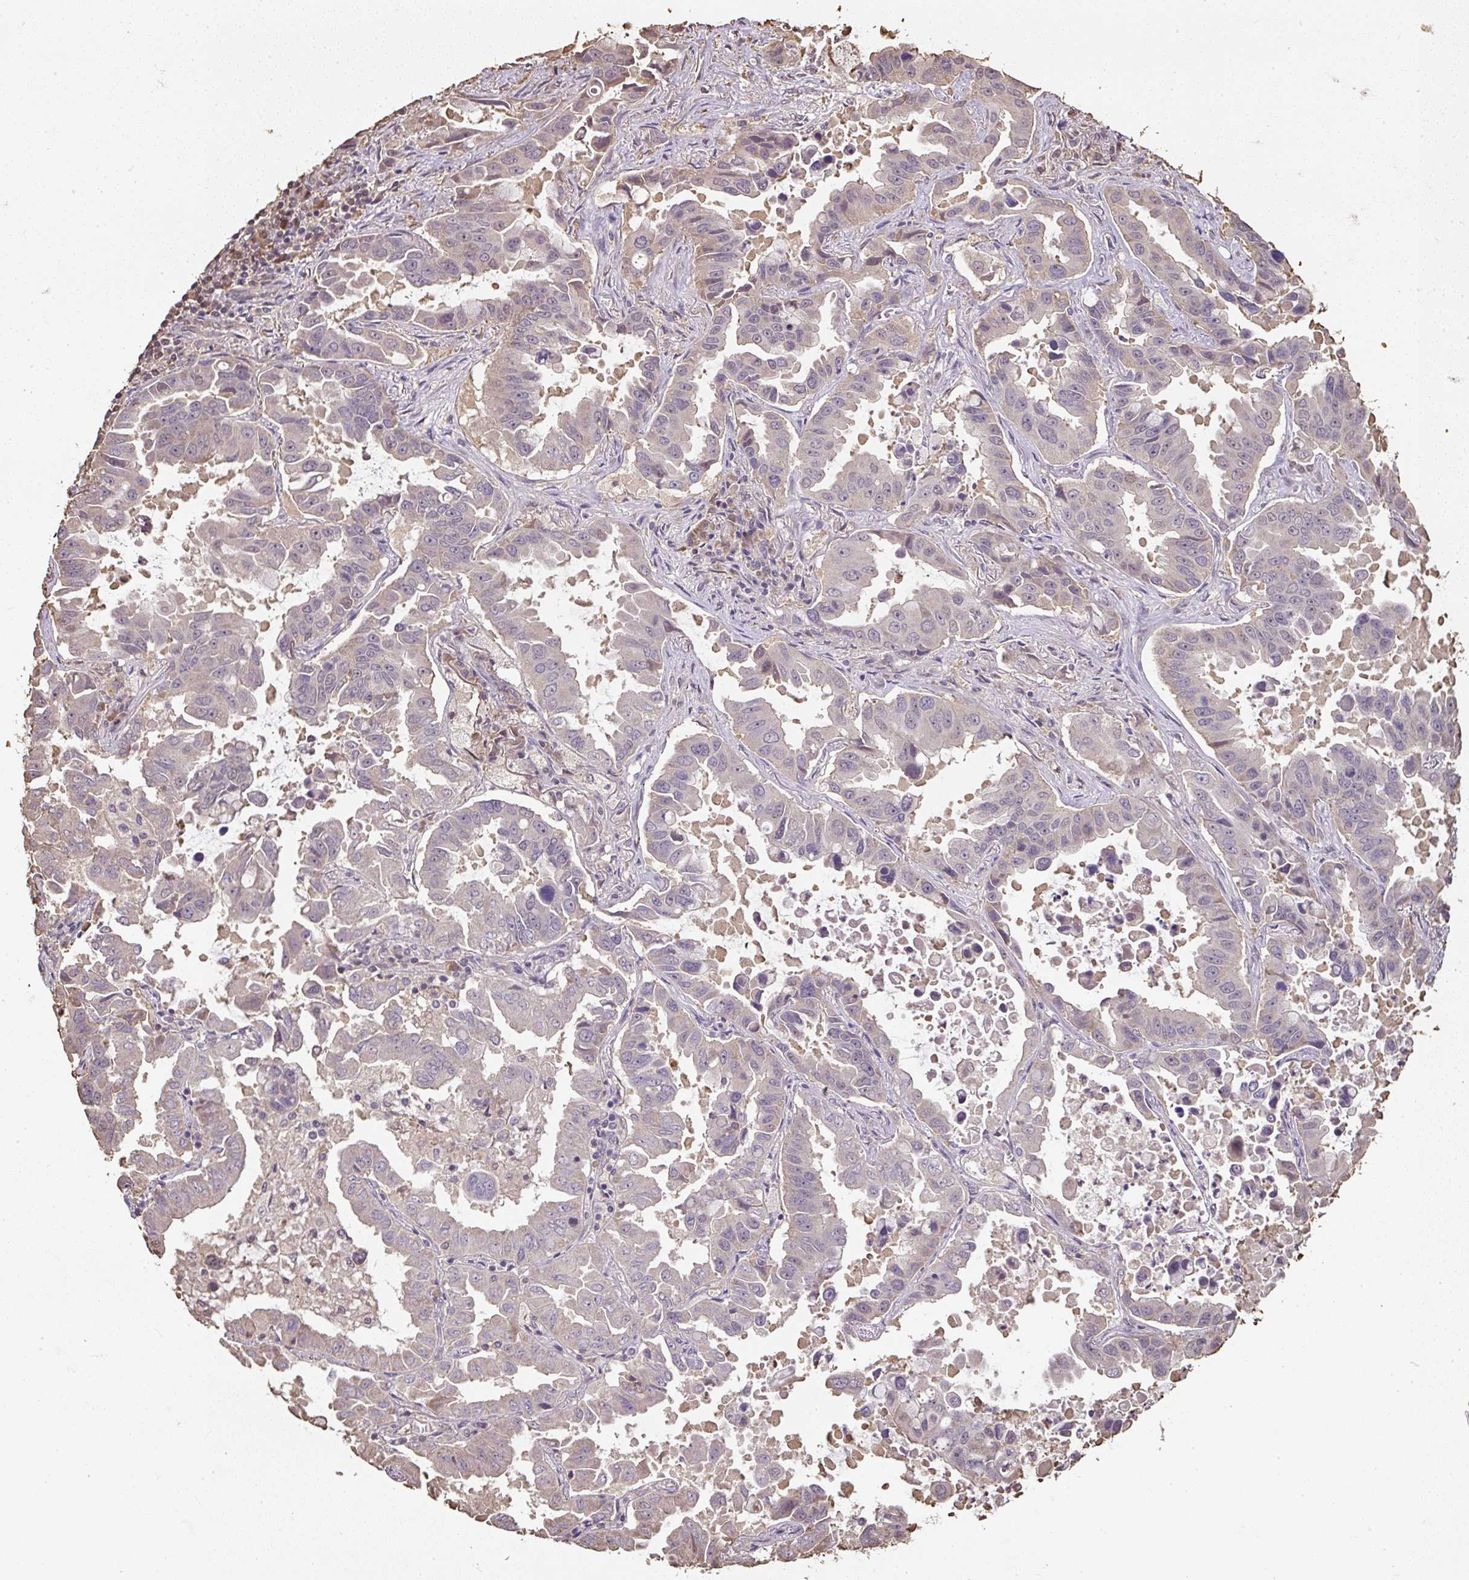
{"staining": {"intensity": "weak", "quantity": "<25%", "location": "cytoplasmic/membranous,nuclear"}, "tissue": "lung cancer", "cell_type": "Tumor cells", "image_type": "cancer", "snomed": [{"axis": "morphology", "description": "Adenocarcinoma, NOS"}, {"axis": "topography", "description": "Lung"}], "caption": "A histopathology image of human adenocarcinoma (lung) is negative for staining in tumor cells. The staining is performed using DAB (3,3'-diaminobenzidine) brown chromogen with nuclei counter-stained in using hematoxylin.", "gene": "TMEM170B", "patient": {"sex": "male", "age": 64}}